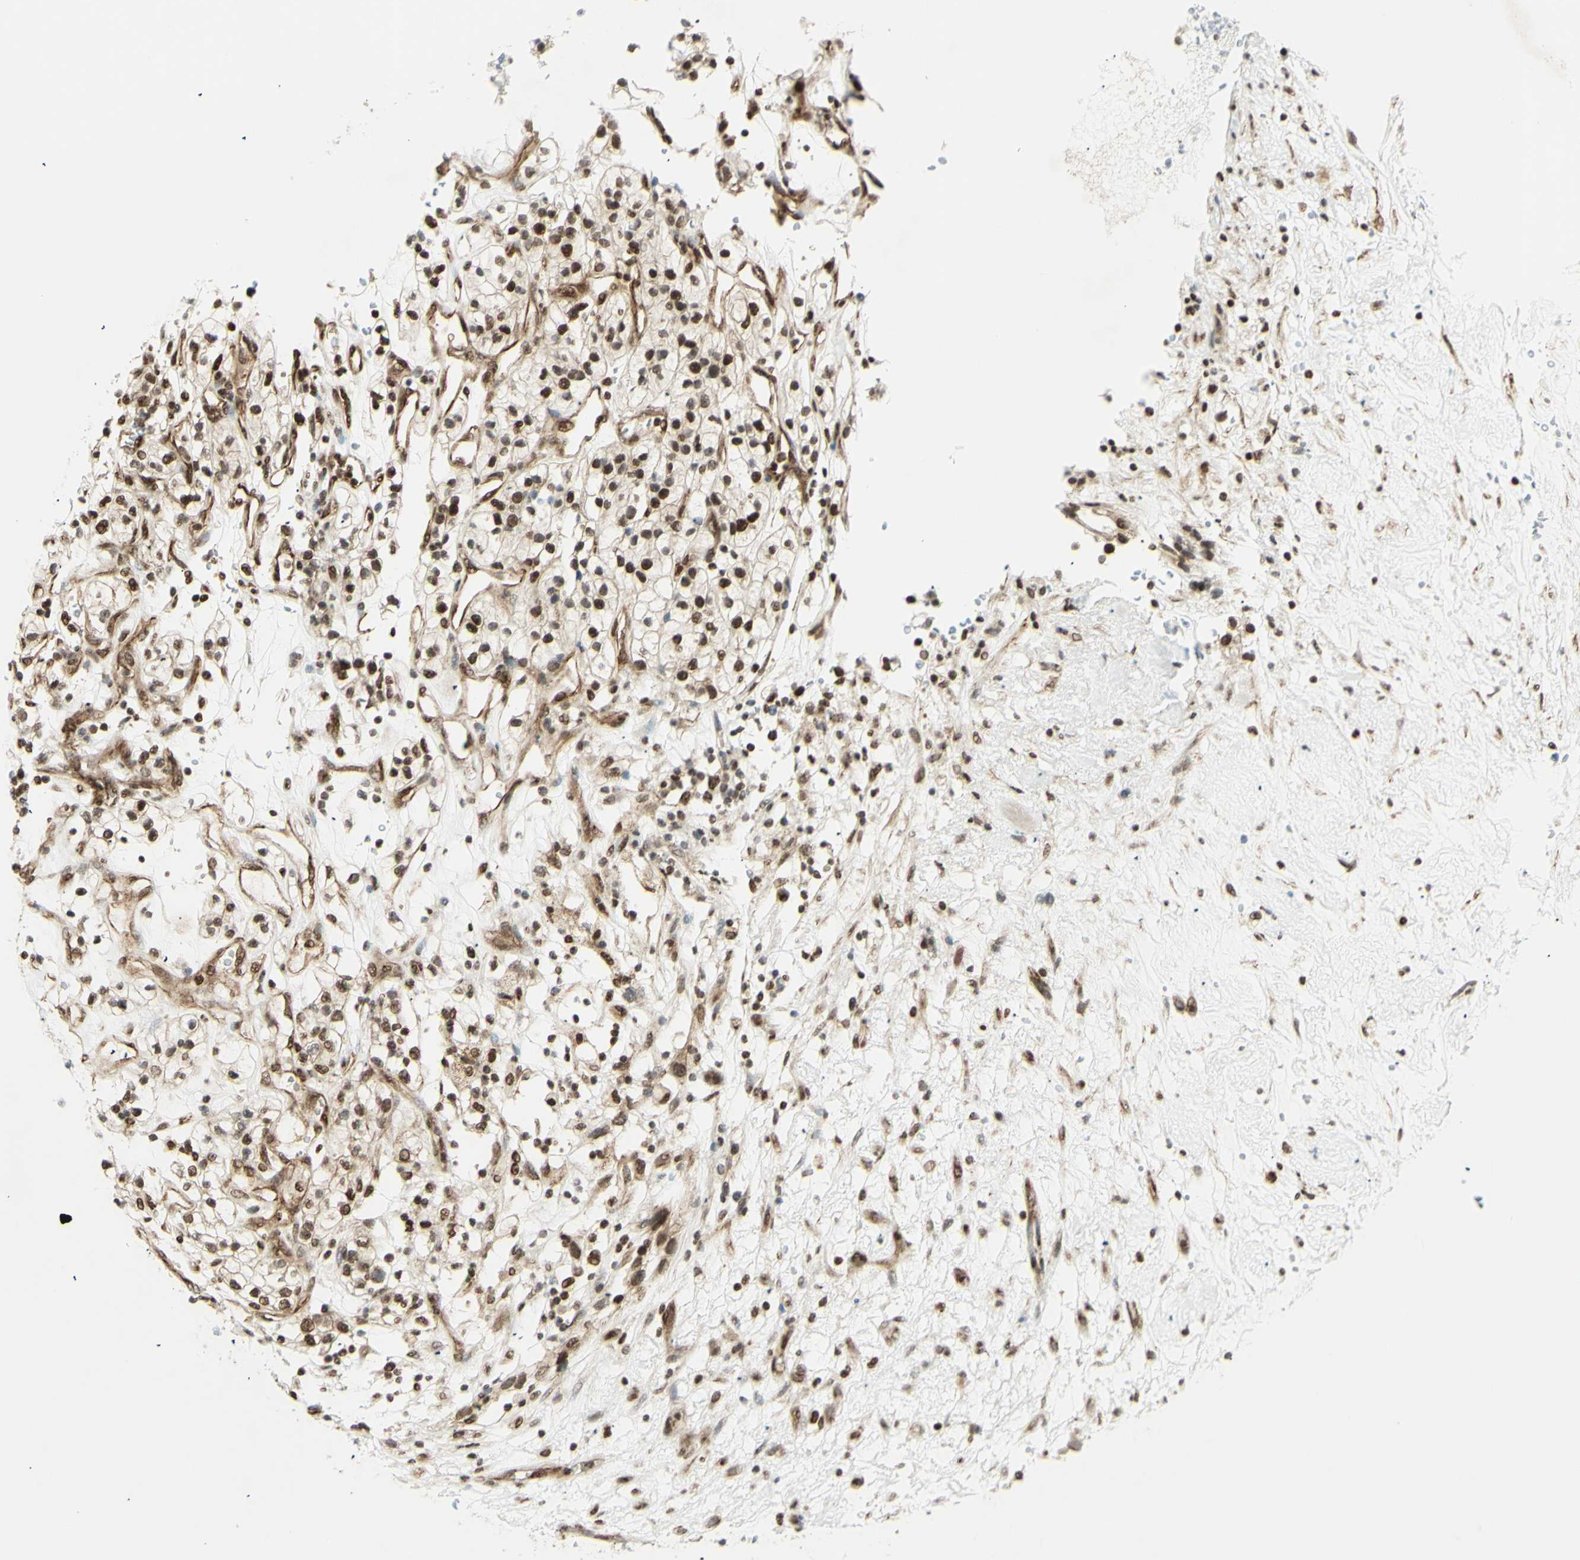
{"staining": {"intensity": "moderate", "quantity": ">75%", "location": "nuclear"}, "tissue": "renal cancer", "cell_type": "Tumor cells", "image_type": "cancer", "snomed": [{"axis": "morphology", "description": "Adenocarcinoma, NOS"}, {"axis": "topography", "description": "Kidney"}], "caption": "There is medium levels of moderate nuclear expression in tumor cells of renal cancer, as demonstrated by immunohistochemical staining (brown color).", "gene": "ZMYM6", "patient": {"sex": "female", "age": 57}}